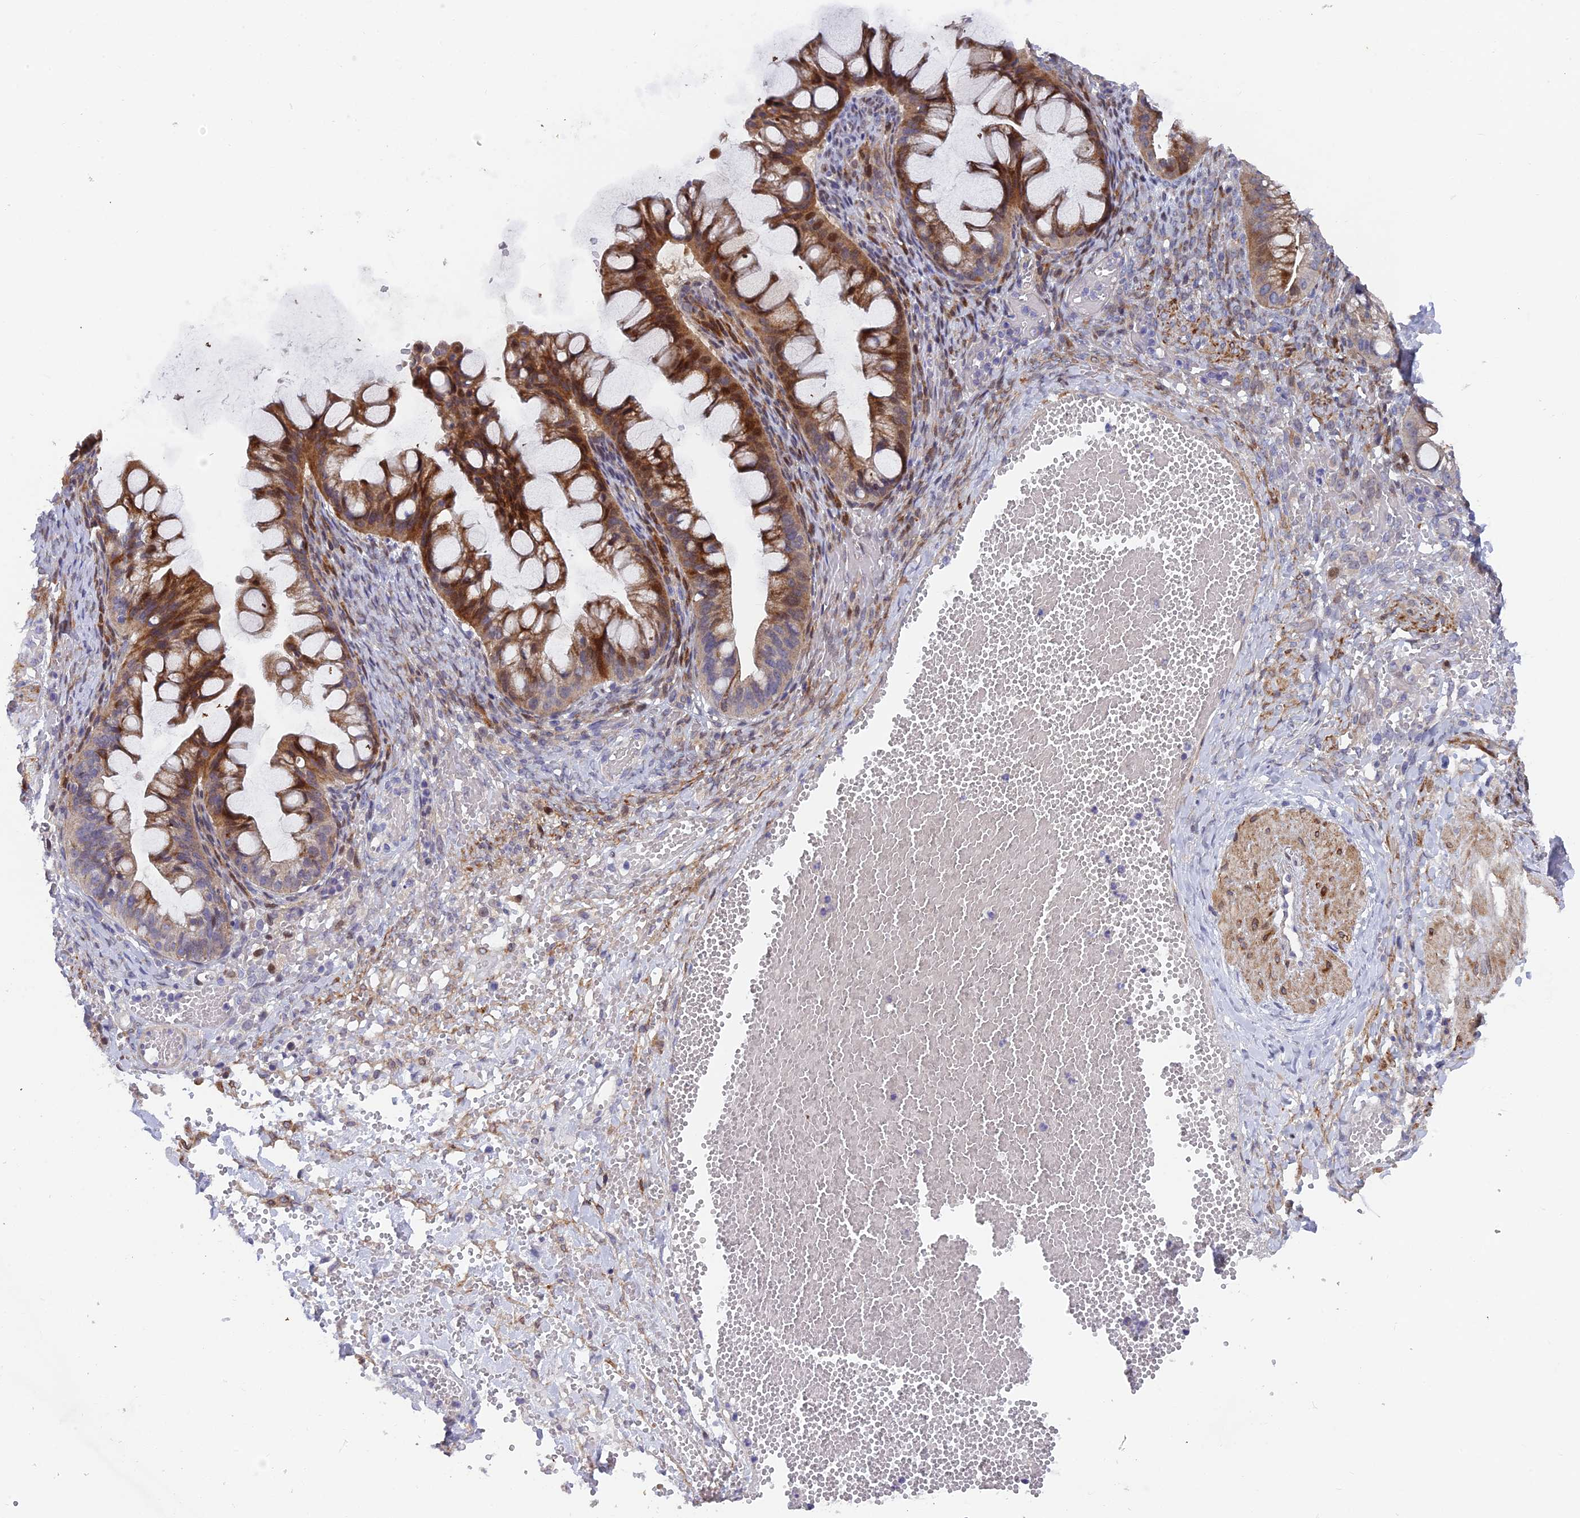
{"staining": {"intensity": "moderate", "quantity": "25%-75%", "location": "cytoplasmic/membranous,nuclear"}, "tissue": "ovarian cancer", "cell_type": "Tumor cells", "image_type": "cancer", "snomed": [{"axis": "morphology", "description": "Cystadenocarcinoma, mucinous, NOS"}, {"axis": "topography", "description": "Ovary"}], "caption": "Immunohistochemistry (IHC) of ovarian cancer exhibits medium levels of moderate cytoplasmic/membranous and nuclear staining in about 25%-75% of tumor cells.", "gene": "RAB28", "patient": {"sex": "female", "age": 73}}